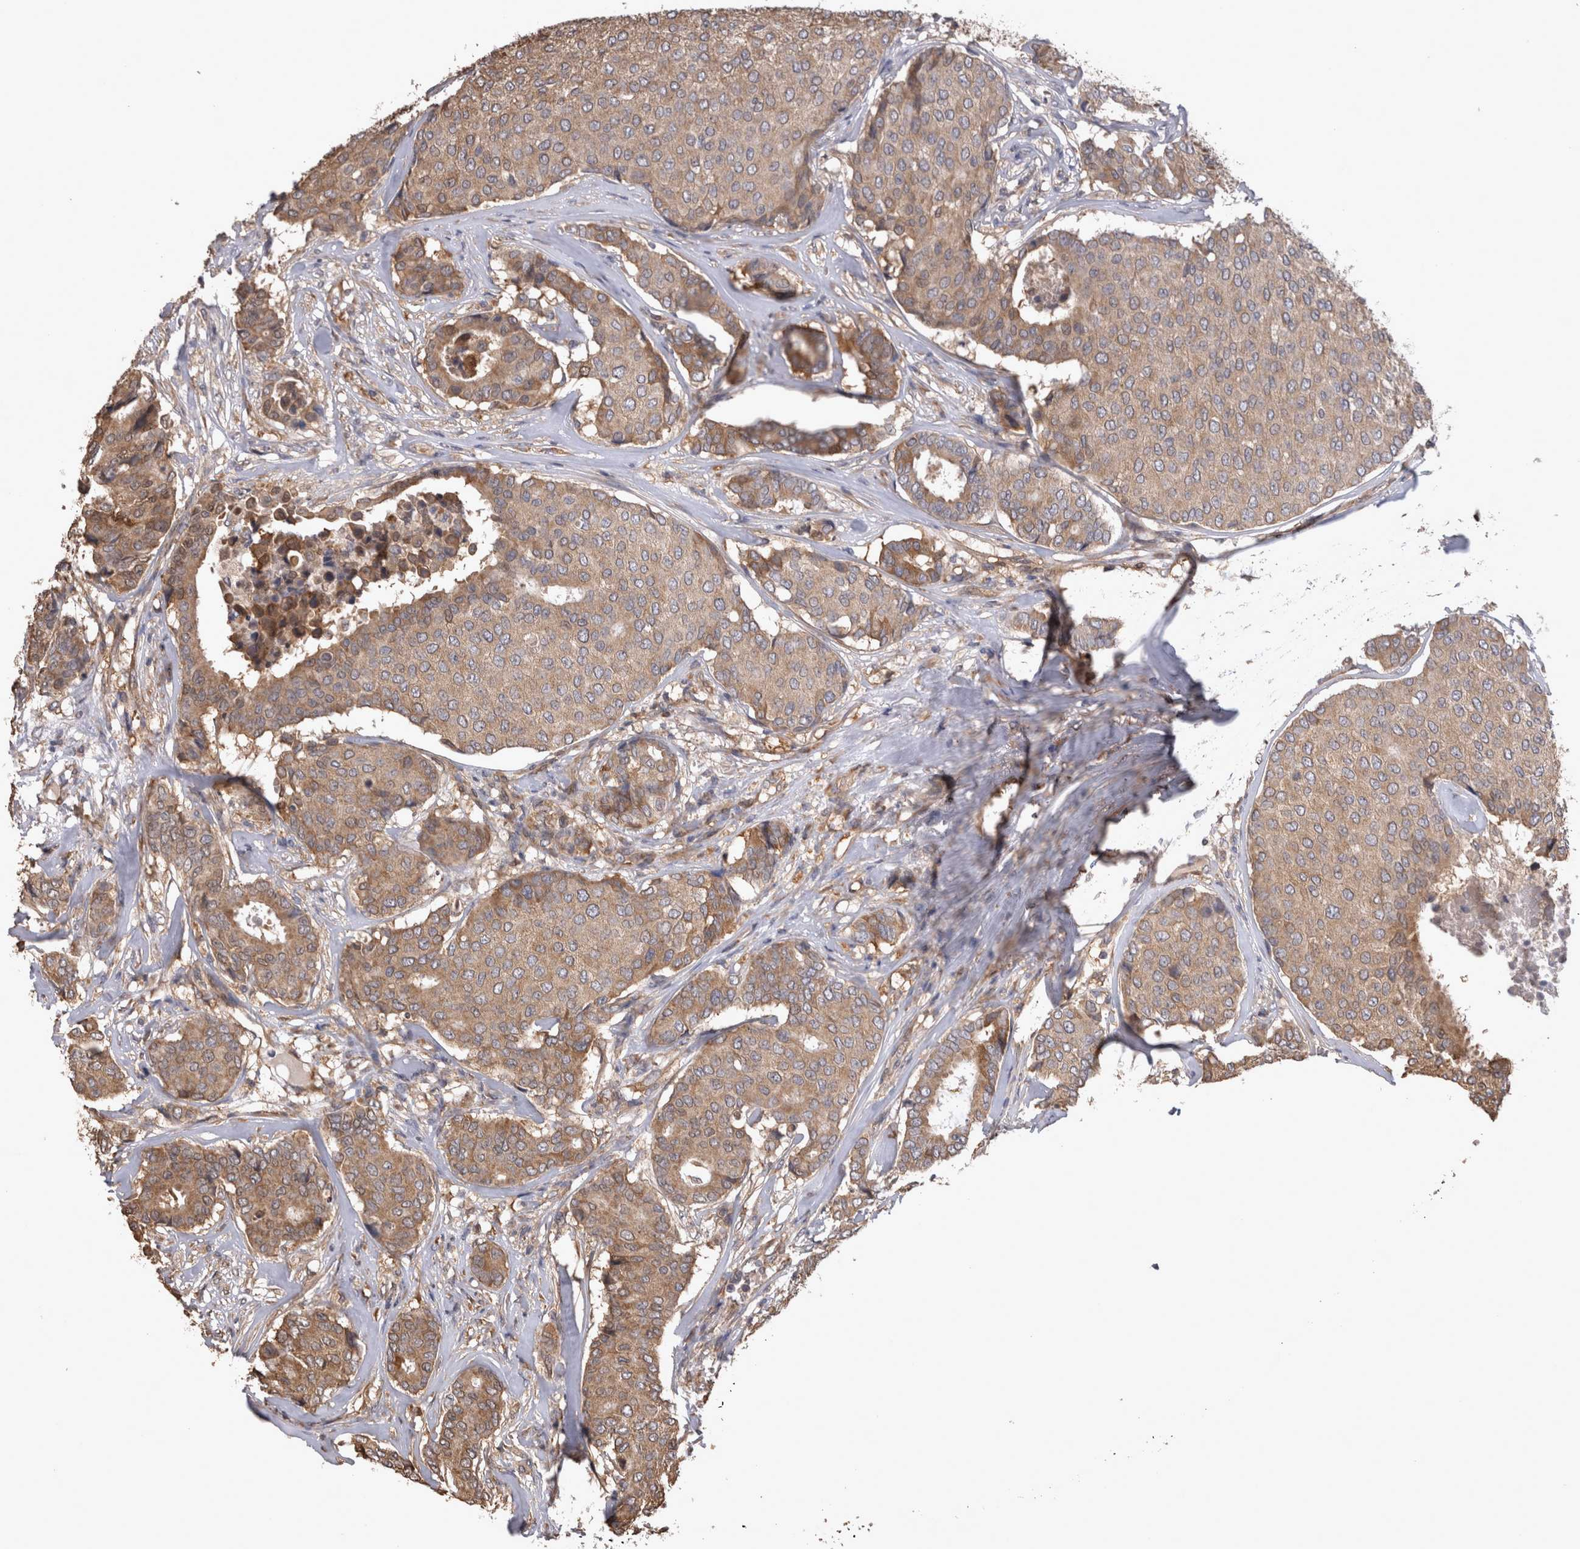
{"staining": {"intensity": "weak", "quantity": ">75%", "location": "cytoplasmic/membranous"}, "tissue": "breast cancer", "cell_type": "Tumor cells", "image_type": "cancer", "snomed": [{"axis": "morphology", "description": "Duct carcinoma"}, {"axis": "topography", "description": "Breast"}], "caption": "Immunohistochemistry (IHC) micrograph of neoplastic tissue: intraductal carcinoma (breast) stained using immunohistochemistry shows low levels of weak protein expression localized specifically in the cytoplasmic/membranous of tumor cells, appearing as a cytoplasmic/membranous brown color.", "gene": "TMED7", "patient": {"sex": "female", "age": 75}}